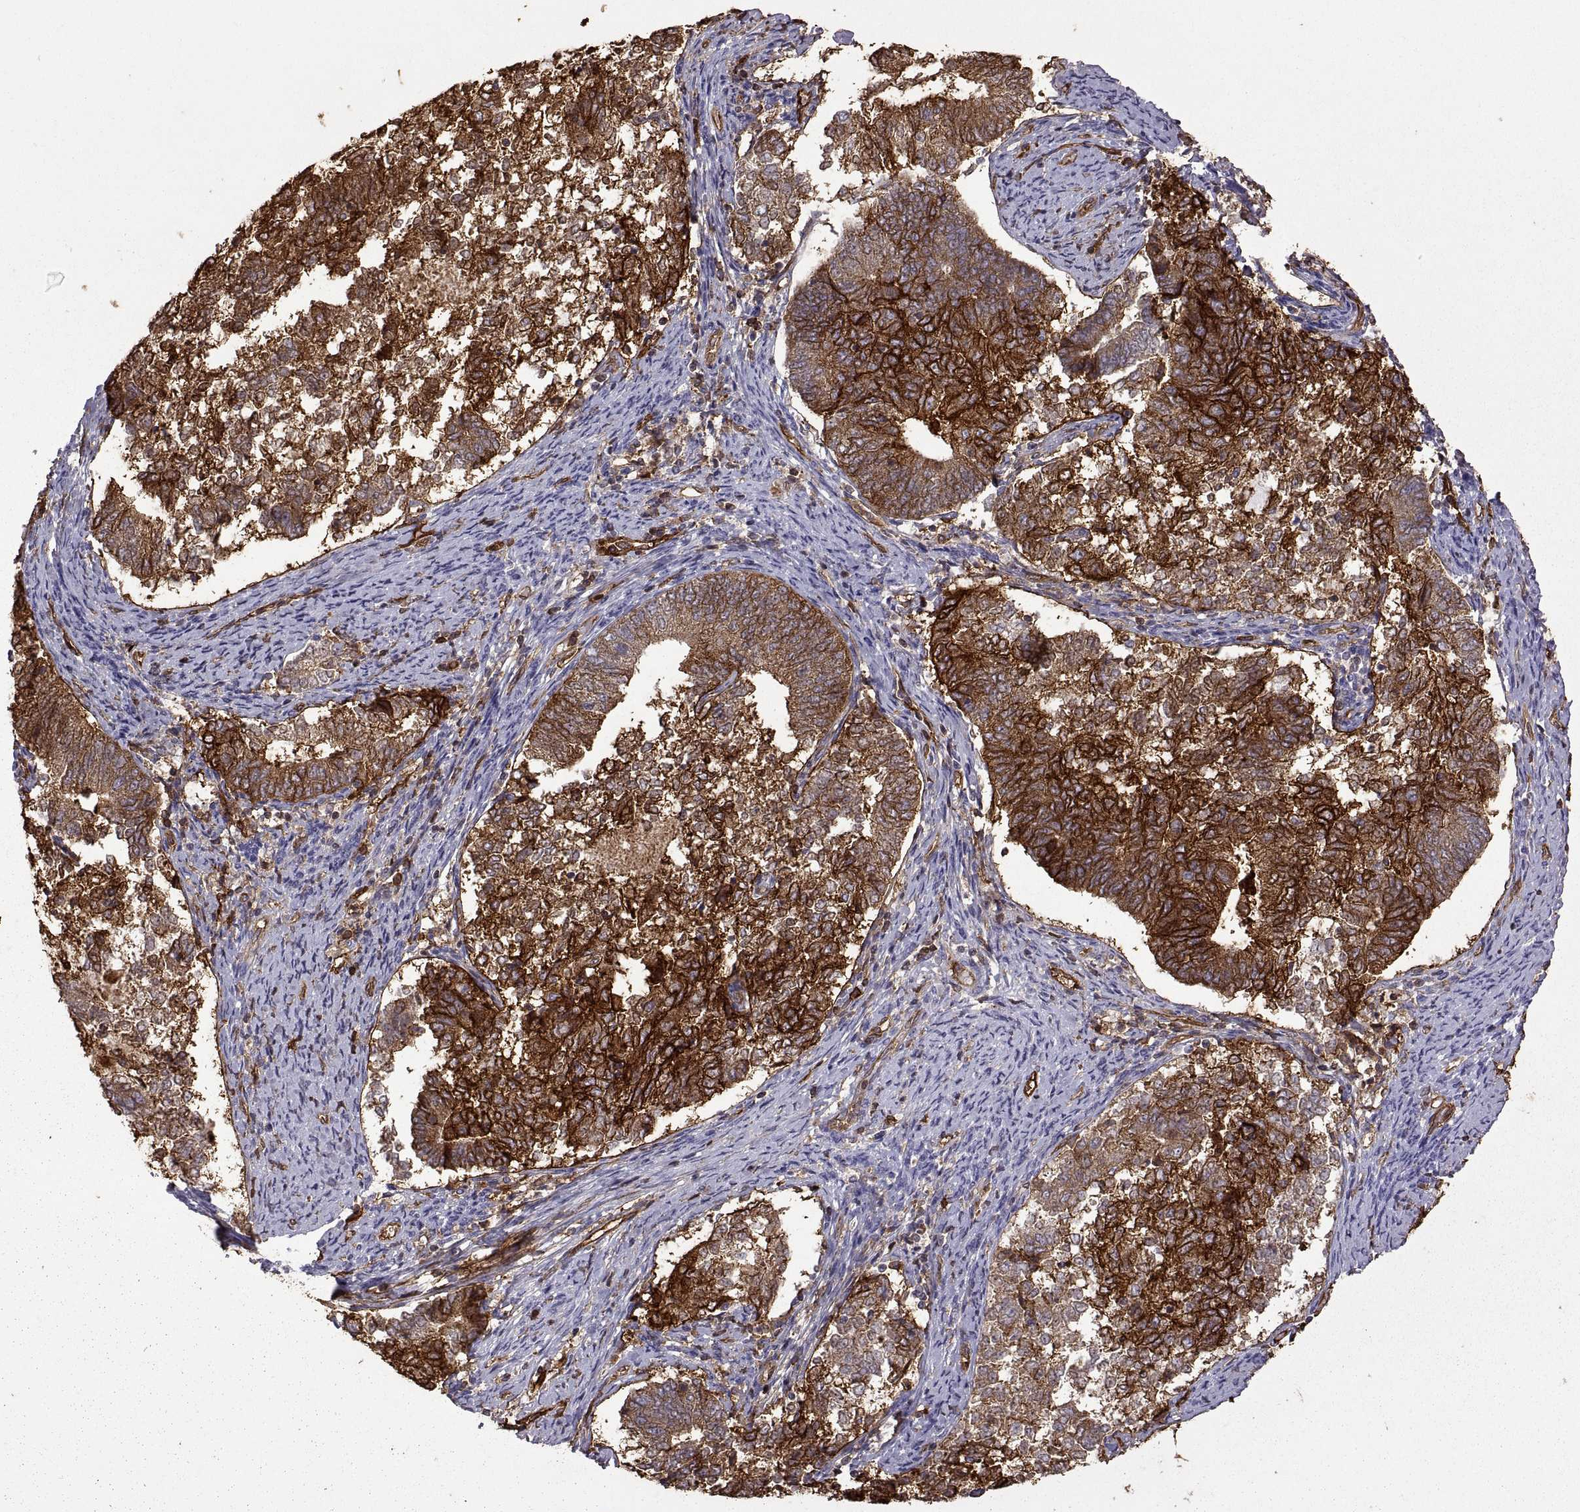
{"staining": {"intensity": "strong", "quantity": ">75%", "location": "cytoplasmic/membranous"}, "tissue": "endometrial cancer", "cell_type": "Tumor cells", "image_type": "cancer", "snomed": [{"axis": "morphology", "description": "Adenocarcinoma, NOS"}, {"axis": "topography", "description": "Endometrium"}], "caption": "Endometrial cancer tissue exhibits strong cytoplasmic/membranous expression in approximately >75% of tumor cells", "gene": "S100A10", "patient": {"sex": "female", "age": 65}}